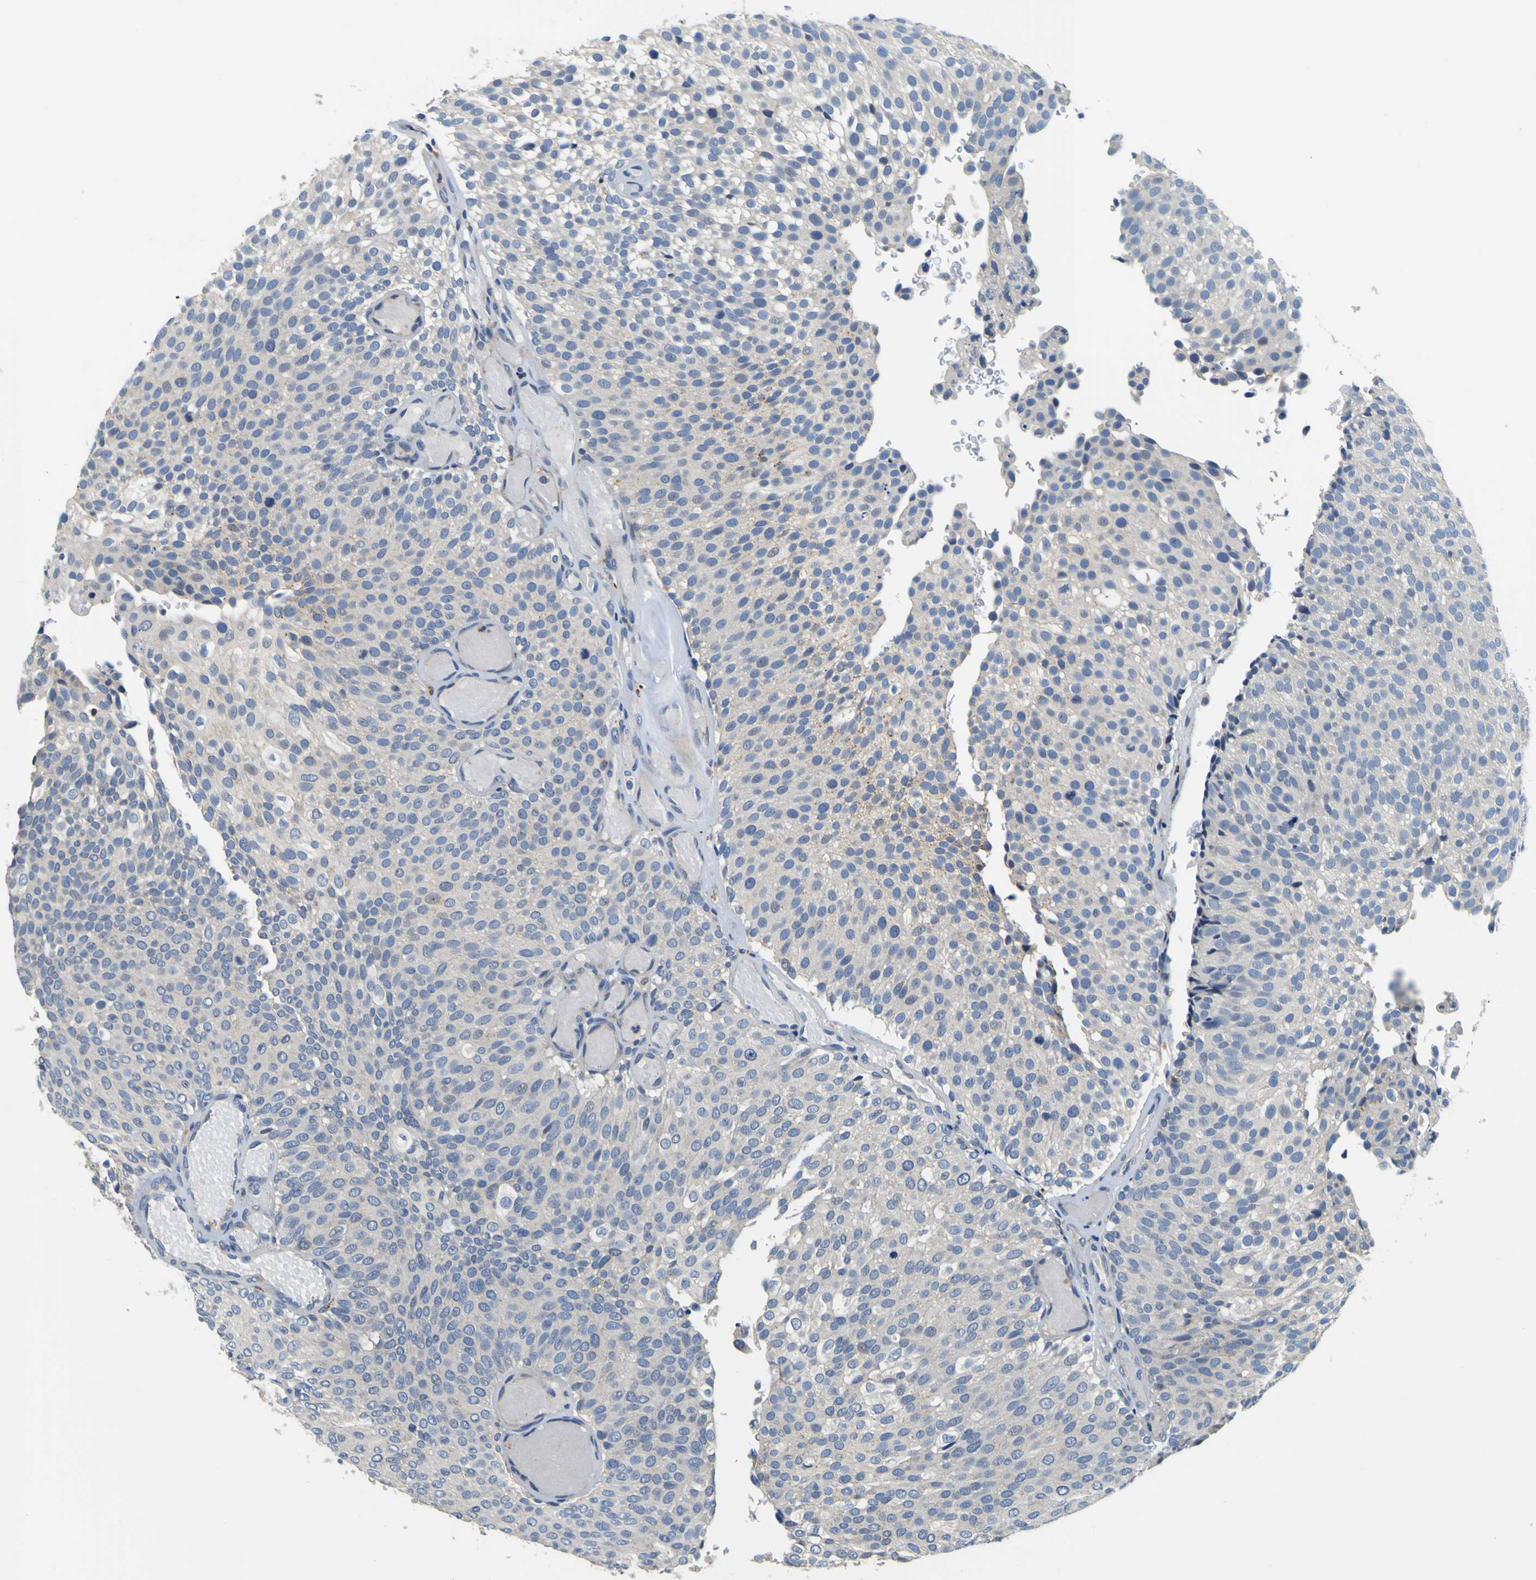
{"staining": {"intensity": "weak", "quantity": ">75%", "location": "cytoplasmic/membranous"}, "tissue": "urothelial cancer", "cell_type": "Tumor cells", "image_type": "cancer", "snomed": [{"axis": "morphology", "description": "Urothelial carcinoma, Low grade"}, {"axis": "topography", "description": "Urinary bladder"}], "caption": "Urothelial cancer stained for a protein reveals weak cytoplasmic/membranous positivity in tumor cells.", "gene": "TNIK", "patient": {"sex": "male", "age": 78}}